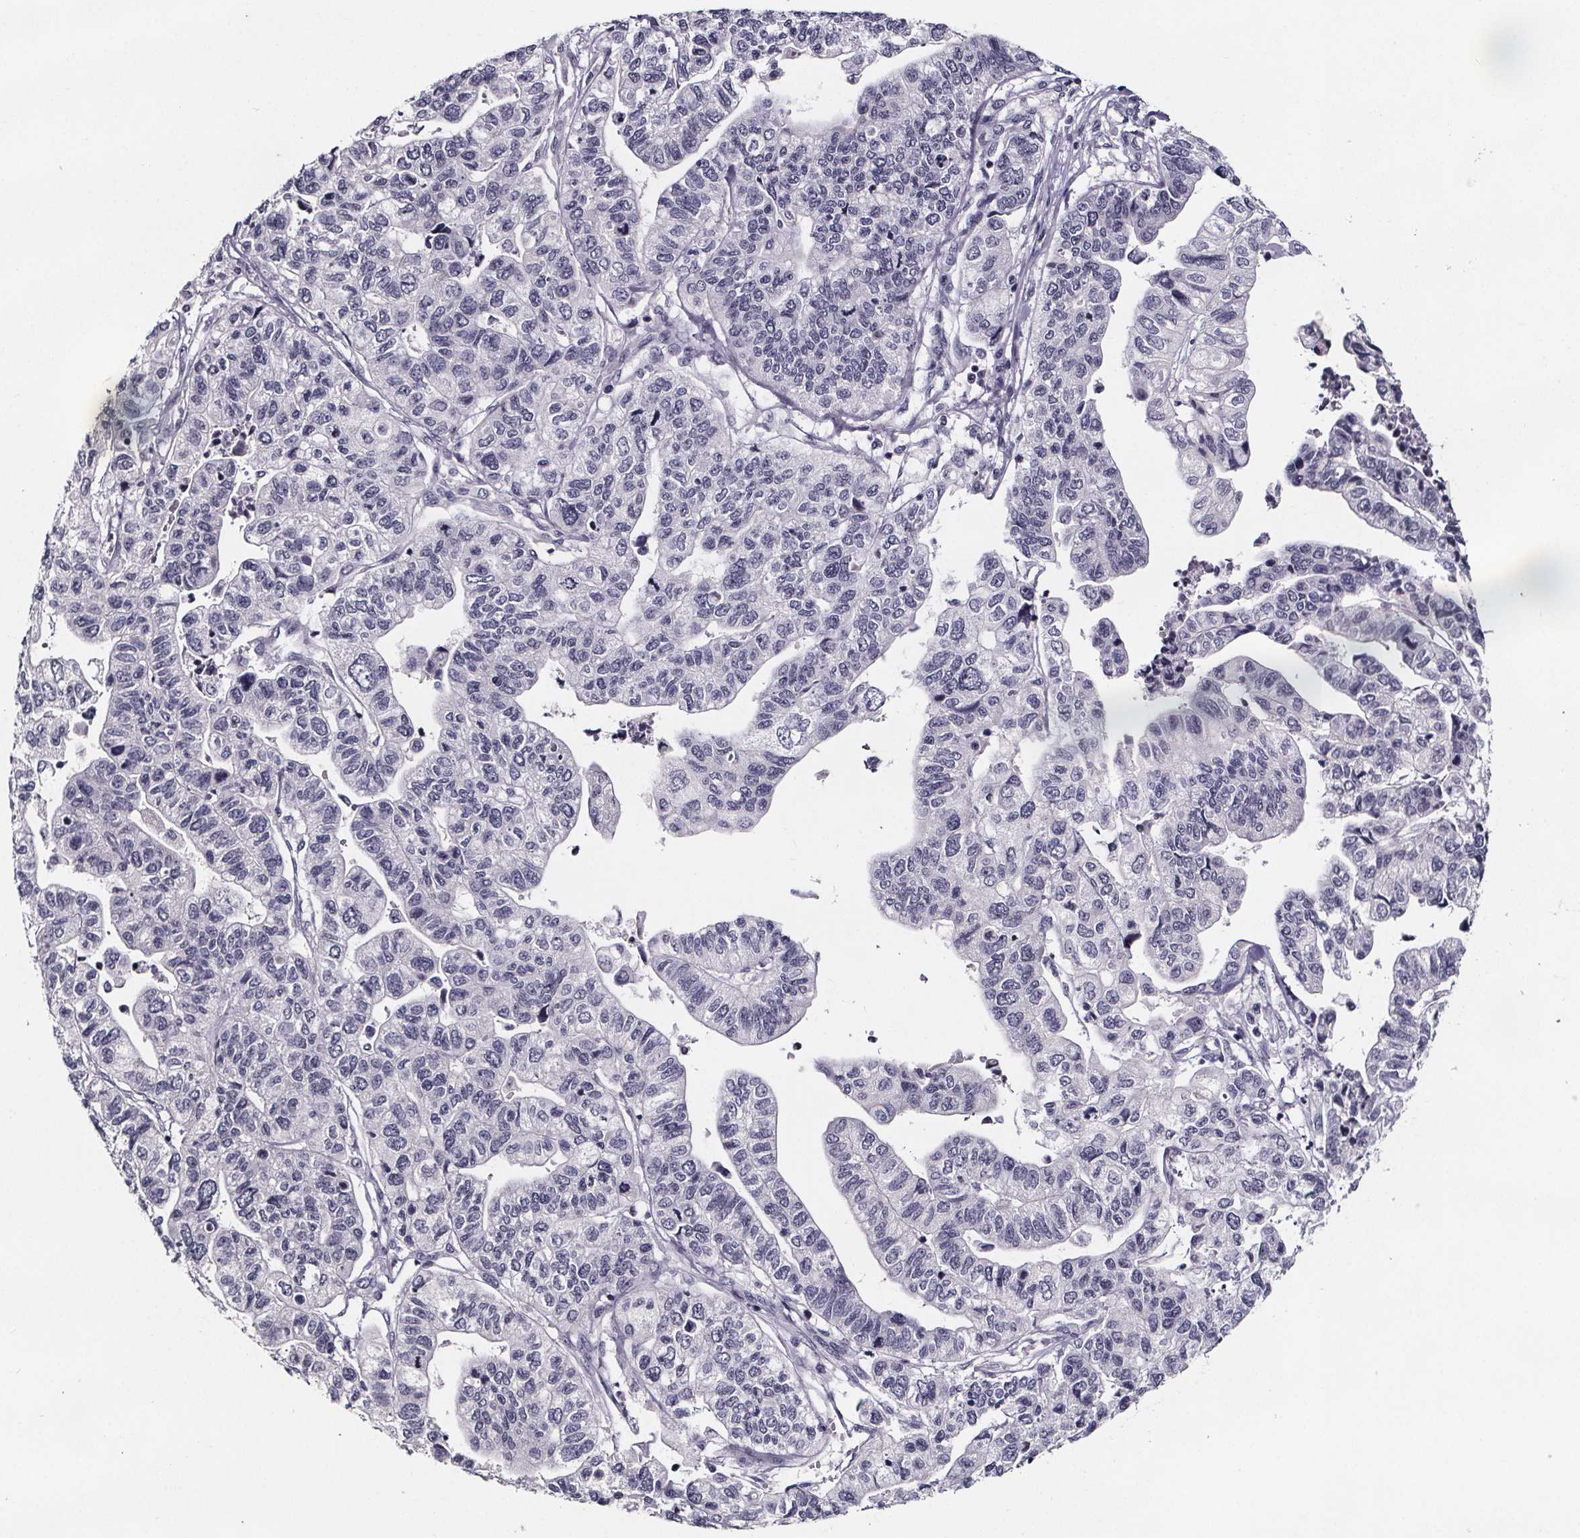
{"staining": {"intensity": "negative", "quantity": "none", "location": "none"}, "tissue": "stomach cancer", "cell_type": "Tumor cells", "image_type": "cancer", "snomed": [{"axis": "morphology", "description": "Adenocarcinoma, NOS"}, {"axis": "topography", "description": "Stomach, upper"}], "caption": "This is an immunohistochemistry (IHC) micrograph of human stomach cancer. There is no positivity in tumor cells.", "gene": "AR", "patient": {"sex": "female", "age": 67}}